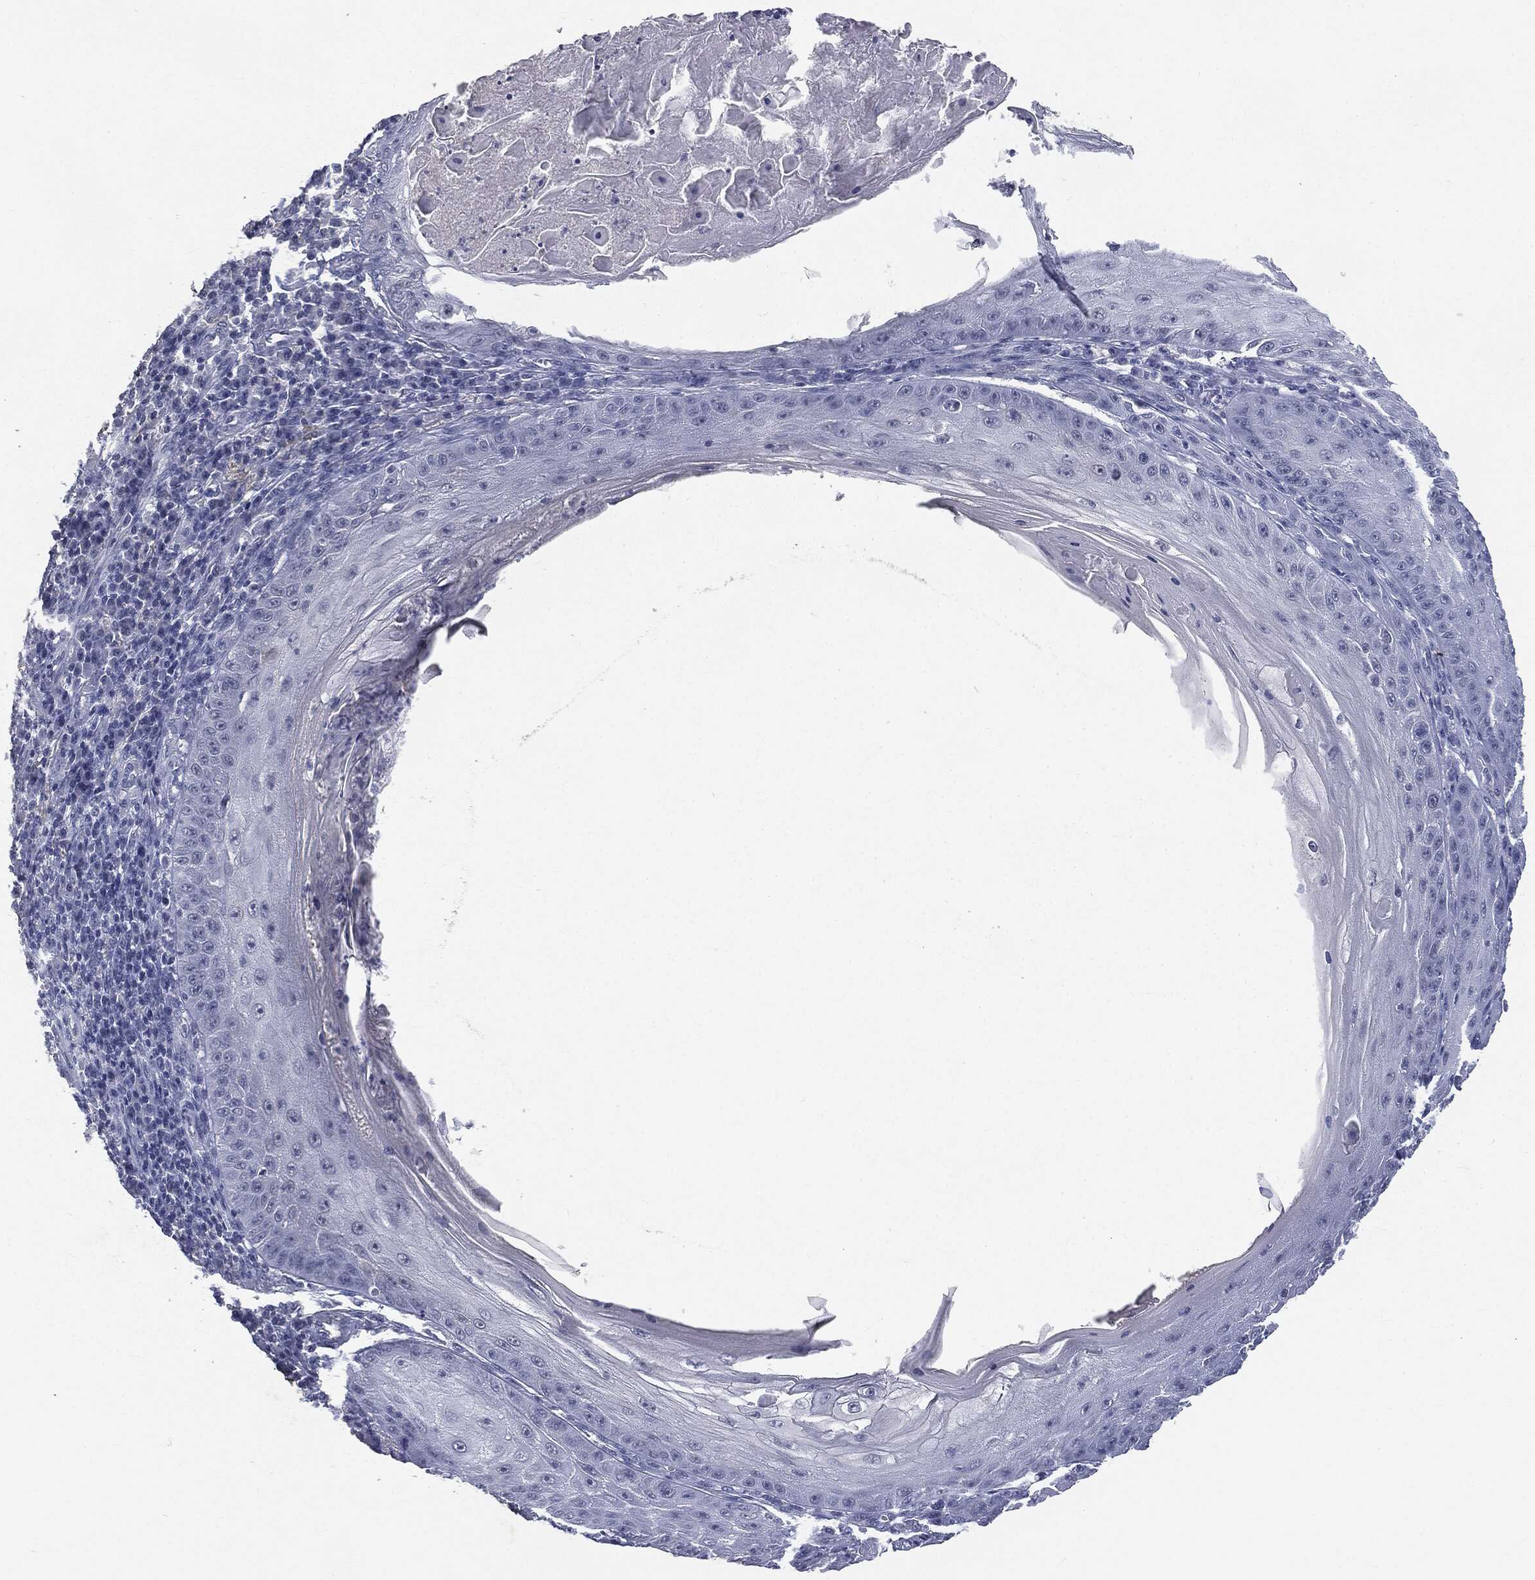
{"staining": {"intensity": "negative", "quantity": "none", "location": "none"}, "tissue": "skin cancer", "cell_type": "Tumor cells", "image_type": "cancer", "snomed": [{"axis": "morphology", "description": "Squamous cell carcinoma, NOS"}, {"axis": "topography", "description": "Skin"}], "caption": "DAB (3,3'-diaminobenzidine) immunohistochemical staining of squamous cell carcinoma (skin) reveals no significant expression in tumor cells. (Brightfield microscopy of DAB immunohistochemistry (IHC) at high magnification).", "gene": "SLC2A2", "patient": {"sex": "male", "age": 70}}